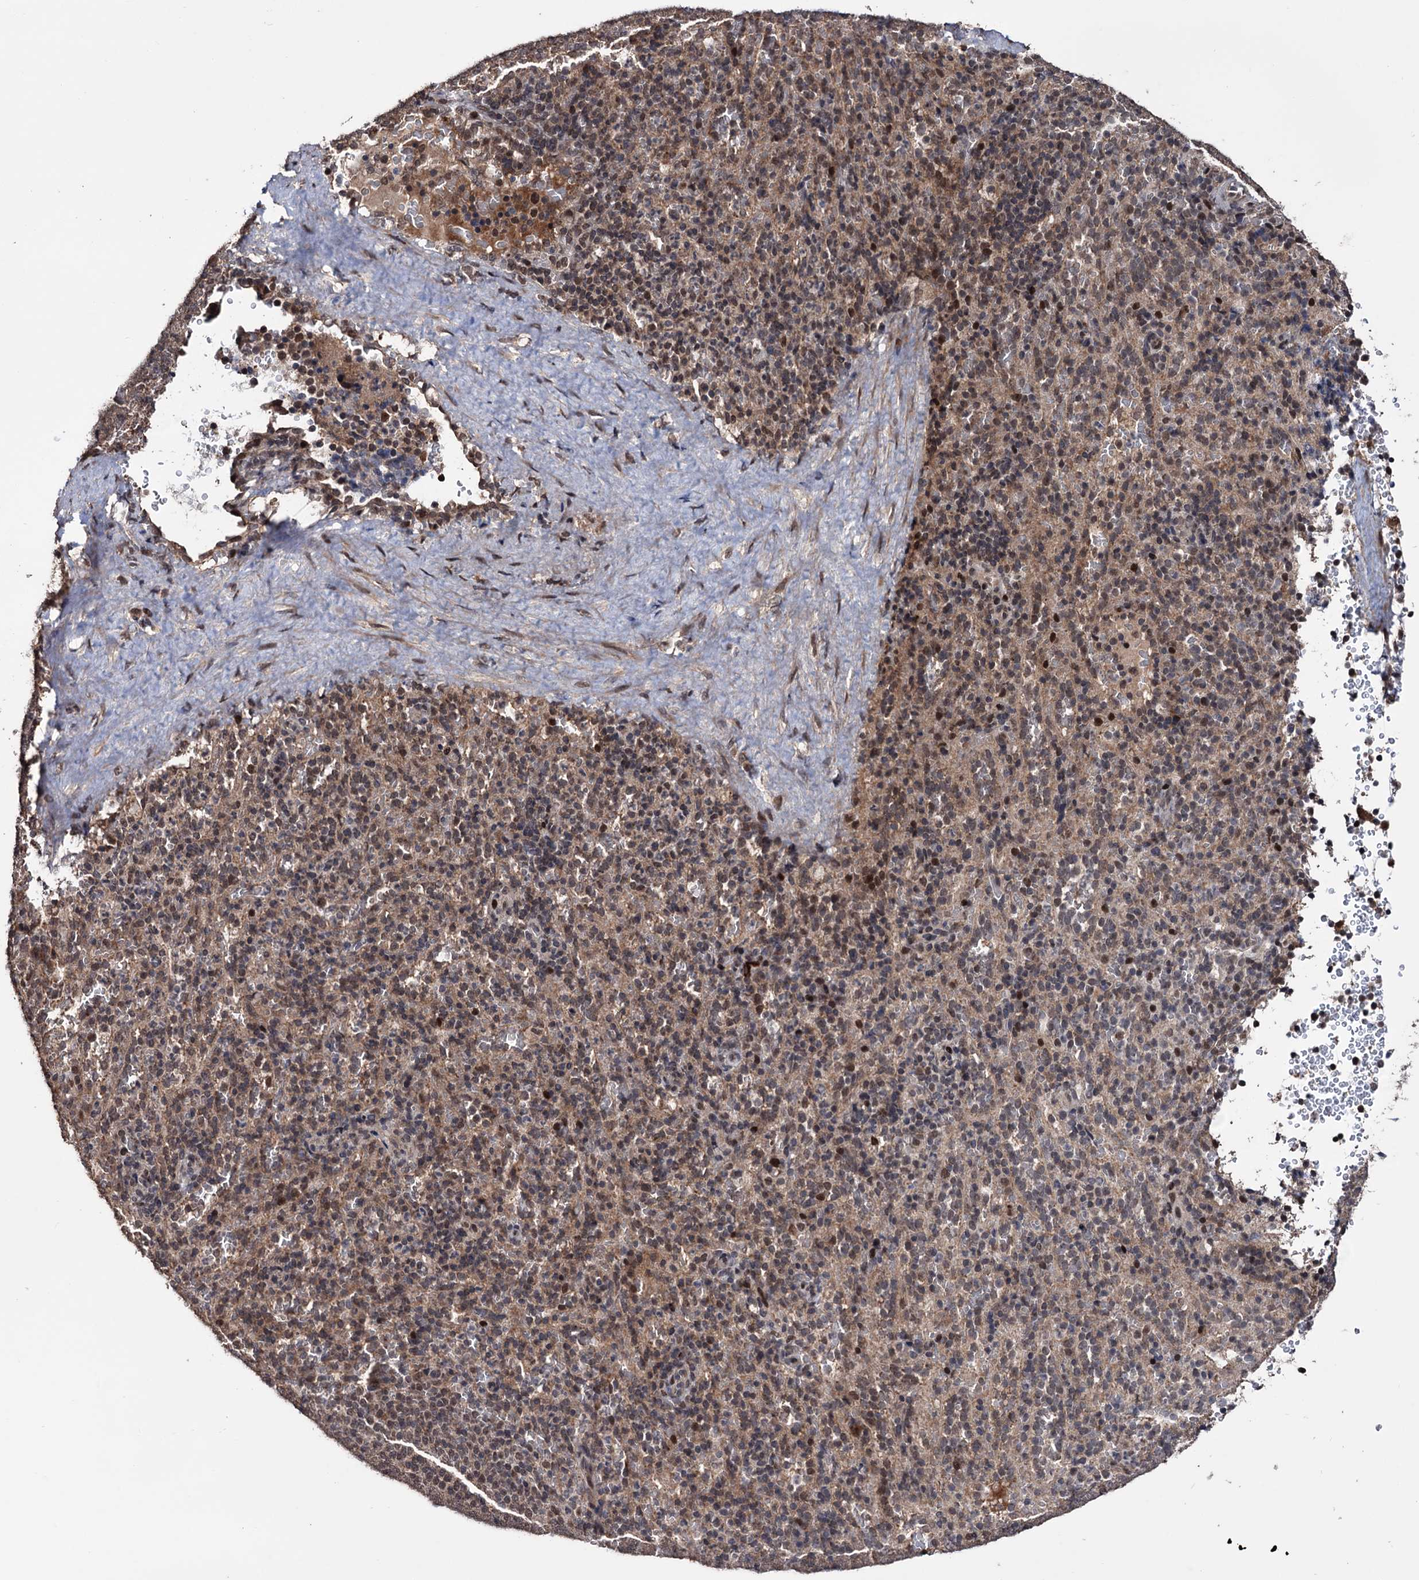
{"staining": {"intensity": "moderate", "quantity": "<25%", "location": "nuclear"}, "tissue": "spleen", "cell_type": "Cells in red pulp", "image_type": "normal", "snomed": [{"axis": "morphology", "description": "Normal tissue, NOS"}, {"axis": "topography", "description": "Spleen"}], "caption": "The photomicrograph demonstrates immunohistochemical staining of benign spleen. There is moderate nuclear positivity is seen in about <25% of cells in red pulp. Nuclei are stained in blue.", "gene": "KLF5", "patient": {"sex": "female", "age": 21}}